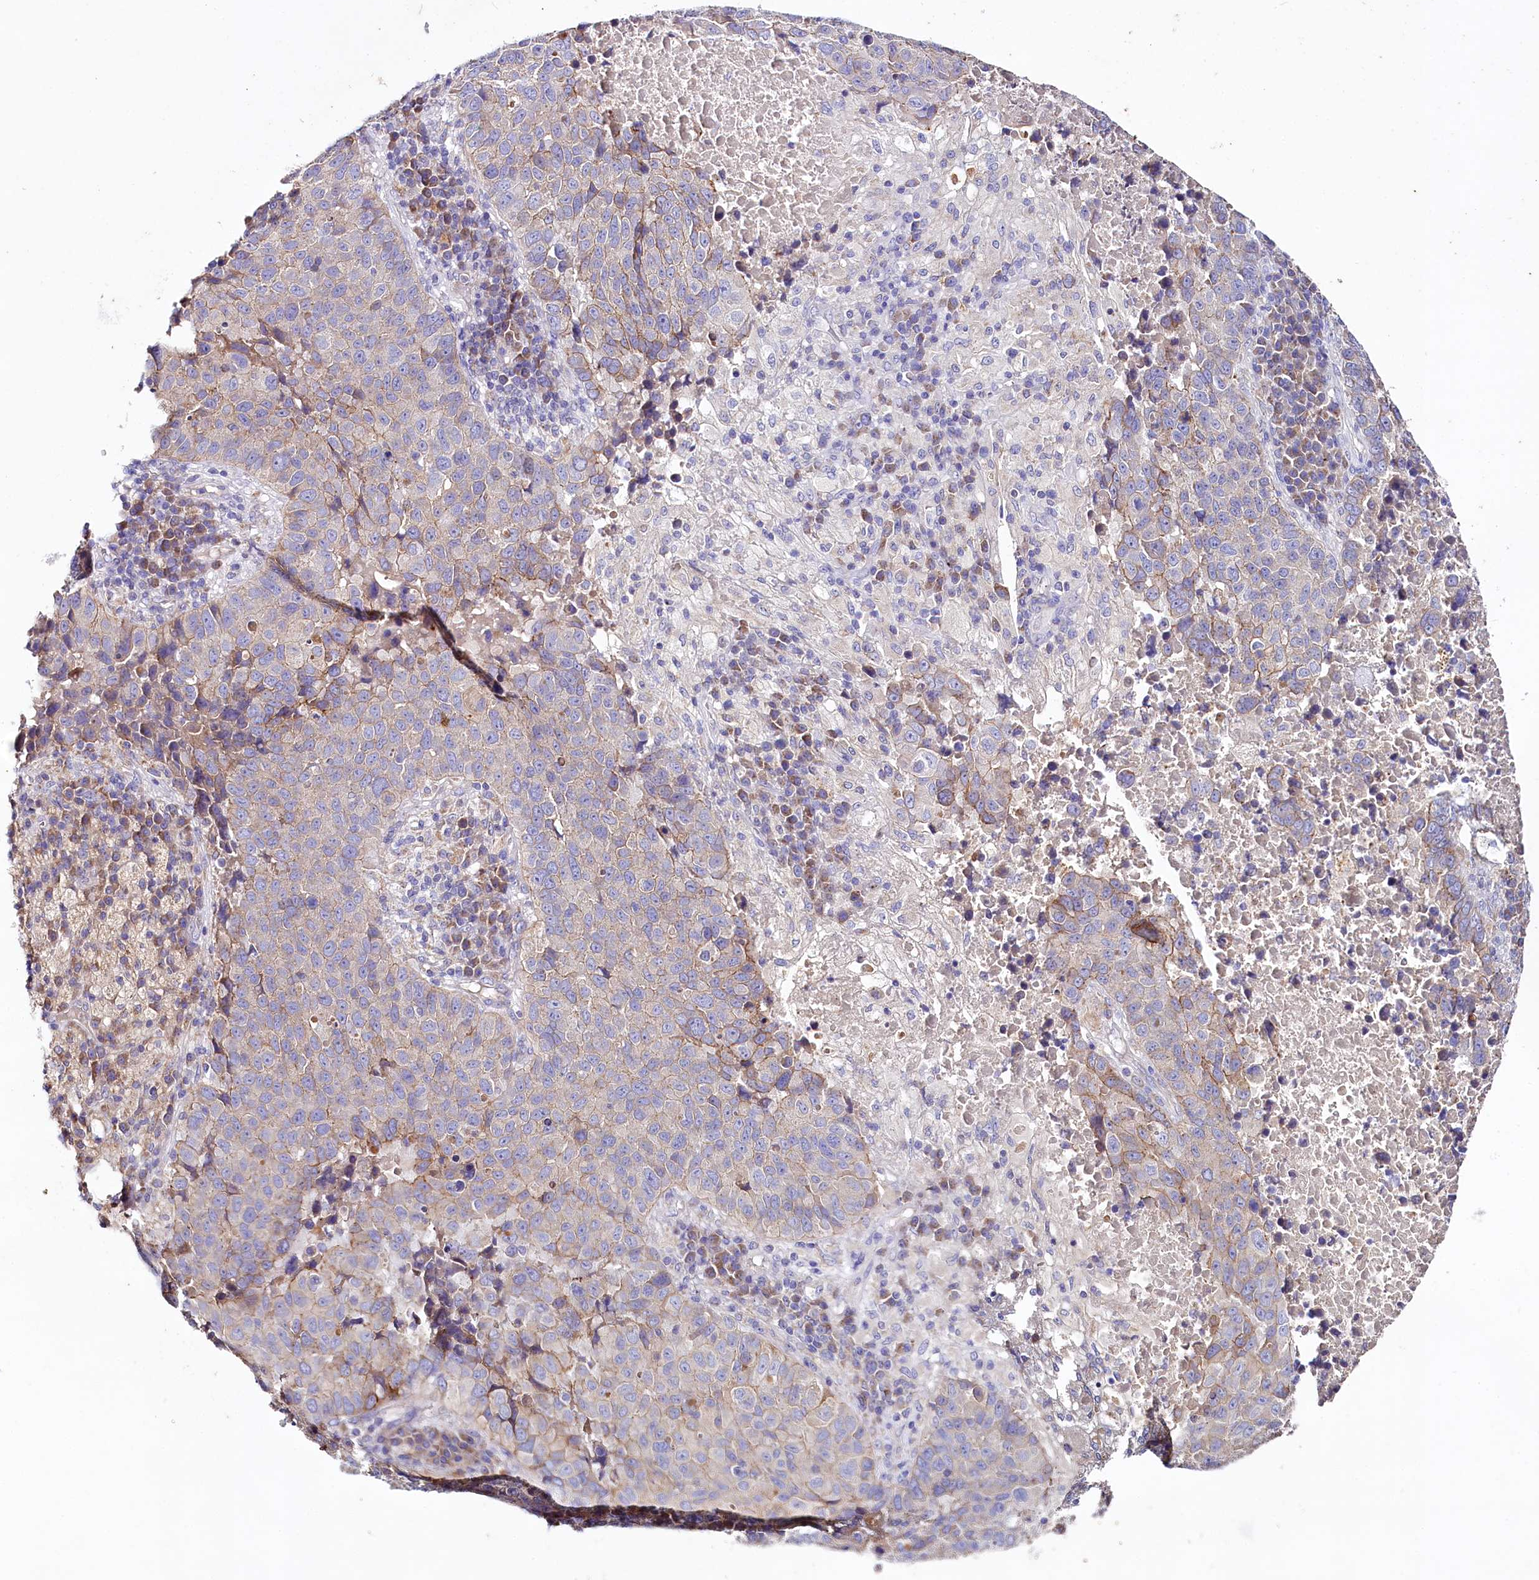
{"staining": {"intensity": "moderate", "quantity": "<25%", "location": "cytoplasmic/membranous"}, "tissue": "lung cancer", "cell_type": "Tumor cells", "image_type": "cancer", "snomed": [{"axis": "morphology", "description": "Squamous cell carcinoma, NOS"}, {"axis": "topography", "description": "Lung"}], "caption": "Lung squamous cell carcinoma stained with a protein marker reveals moderate staining in tumor cells.", "gene": "SACM1L", "patient": {"sex": "male", "age": 73}}